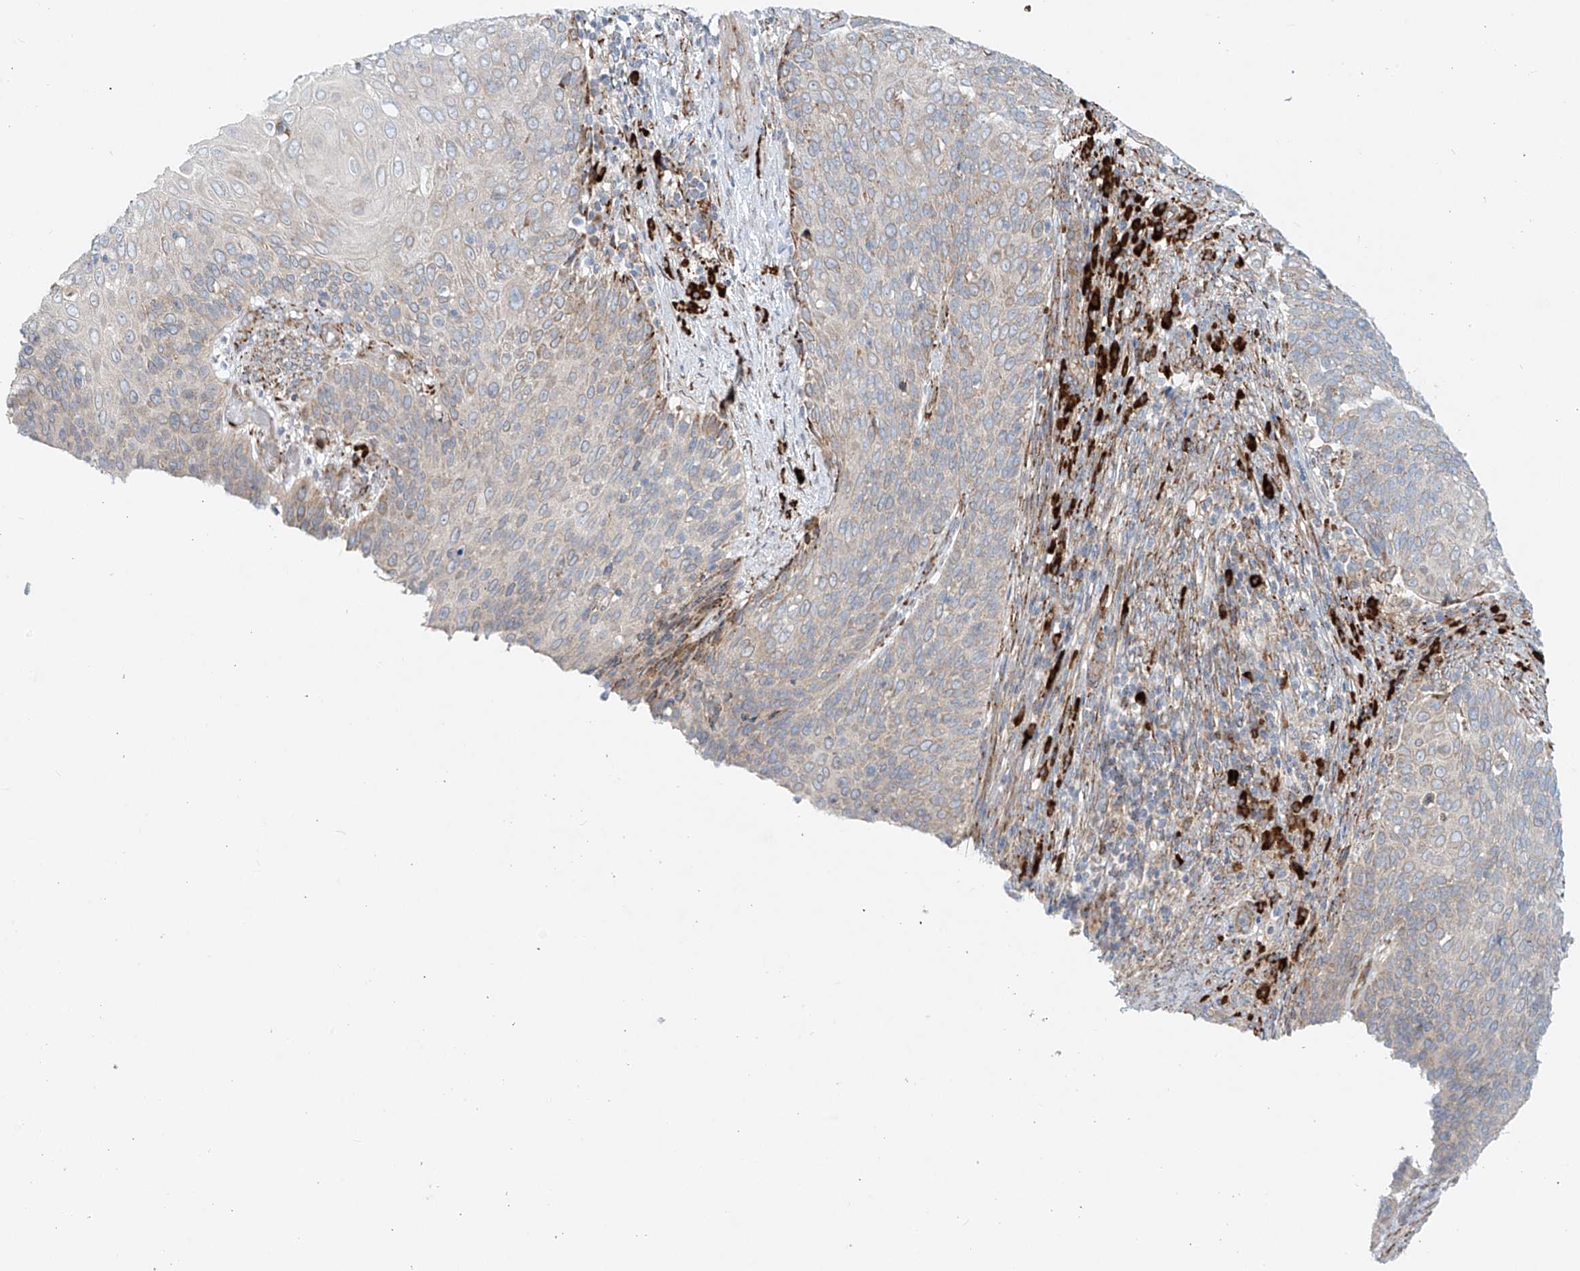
{"staining": {"intensity": "weak", "quantity": "<25%", "location": "cytoplasmic/membranous"}, "tissue": "cervical cancer", "cell_type": "Tumor cells", "image_type": "cancer", "snomed": [{"axis": "morphology", "description": "Squamous cell carcinoma, NOS"}, {"axis": "topography", "description": "Cervix"}], "caption": "Immunohistochemistry (IHC) of cervical cancer (squamous cell carcinoma) shows no positivity in tumor cells.", "gene": "EIPR1", "patient": {"sex": "female", "age": 39}}